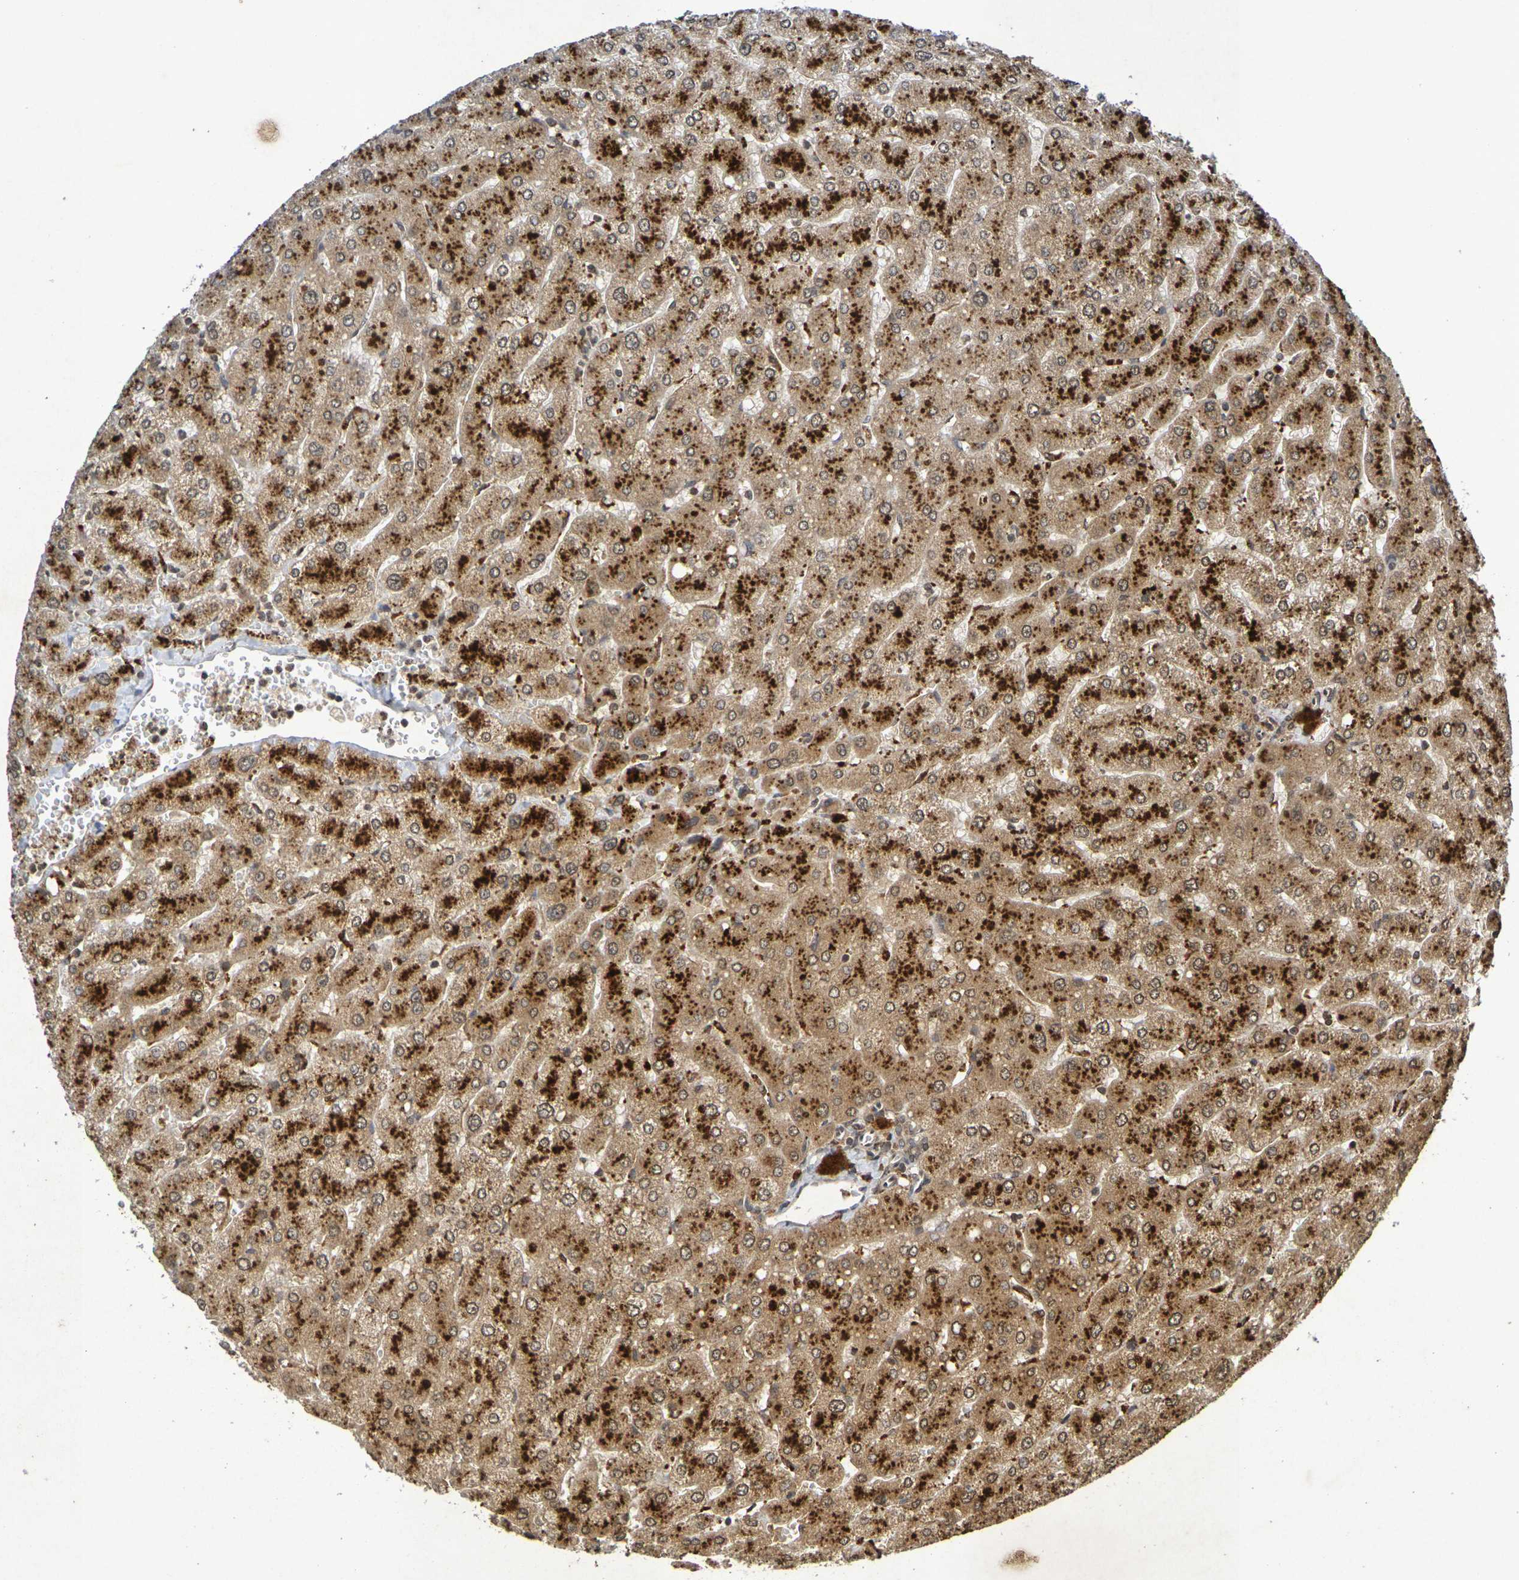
{"staining": {"intensity": "weak", "quantity": ">75%", "location": "cytoplasmic/membranous,nuclear"}, "tissue": "liver", "cell_type": "Cholangiocytes", "image_type": "normal", "snomed": [{"axis": "morphology", "description": "Normal tissue, NOS"}, {"axis": "topography", "description": "Liver"}], "caption": "Normal liver was stained to show a protein in brown. There is low levels of weak cytoplasmic/membranous,nuclear positivity in about >75% of cholangiocytes. The staining was performed using DAB (3,3'-diaminobenzidine), with brown indicating positive protein expression. Nuclei are stained blue with hematoxylin.", "gene": "GUCY1A2", "patient": {"sex": "male", "age": 55}}